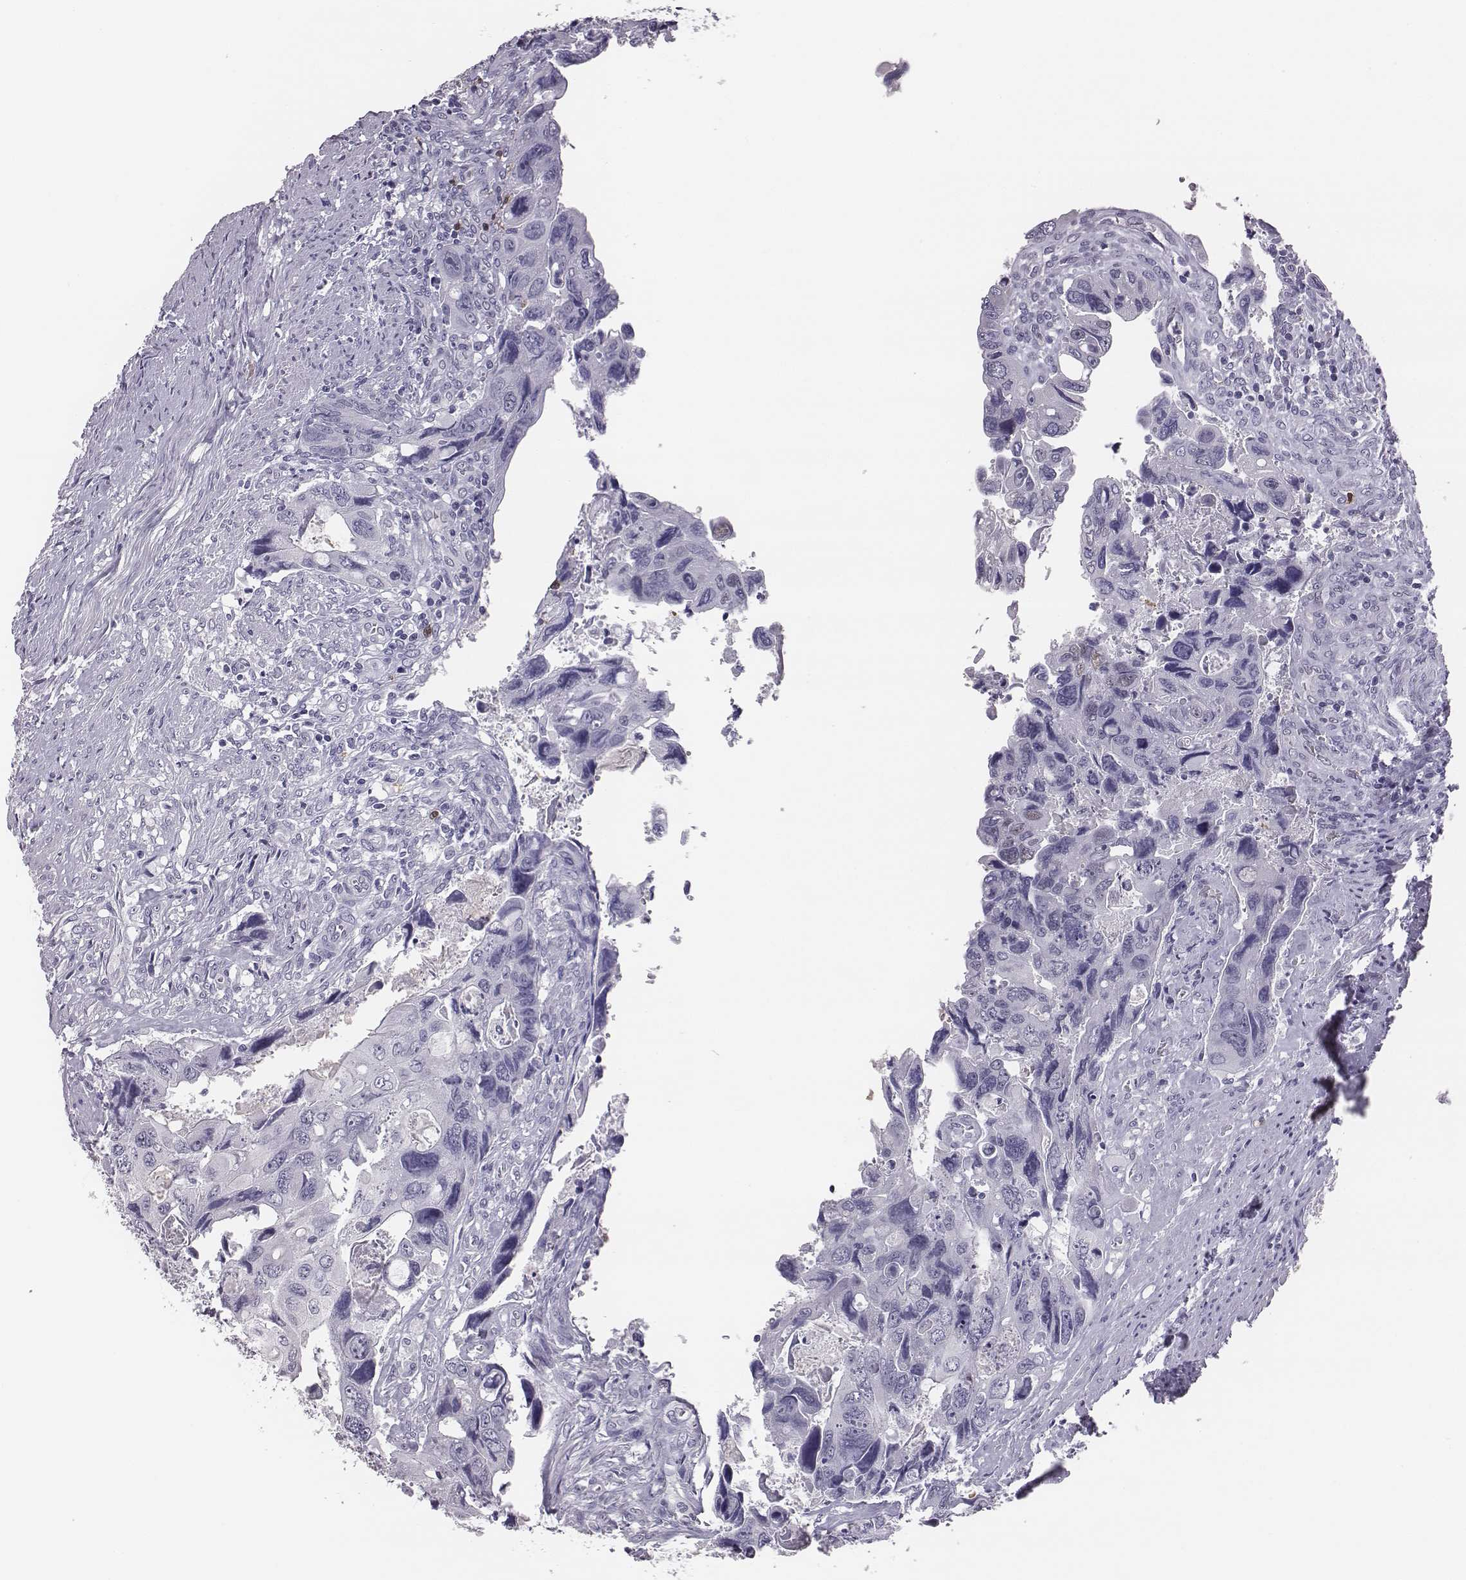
{"staining": {"intensity": "negative", "quantity": "none", "location": "none"}, "tissue": "colorectal cancer", "cell_type": "Tumor cells", "image_type": "cancer", "snomed": [{"axis": "morphology", "description": "Adenocarcinoma, NOS"}, {"axis": "topography", "description": "Rectum"}], "caption": "IHC image of colorectal adenocarcinoma stained for a protein (brown), which shows no positivity in tumor cells.", "gene": "ACOD1", "patient": {"sex": "male", "age": 62}}